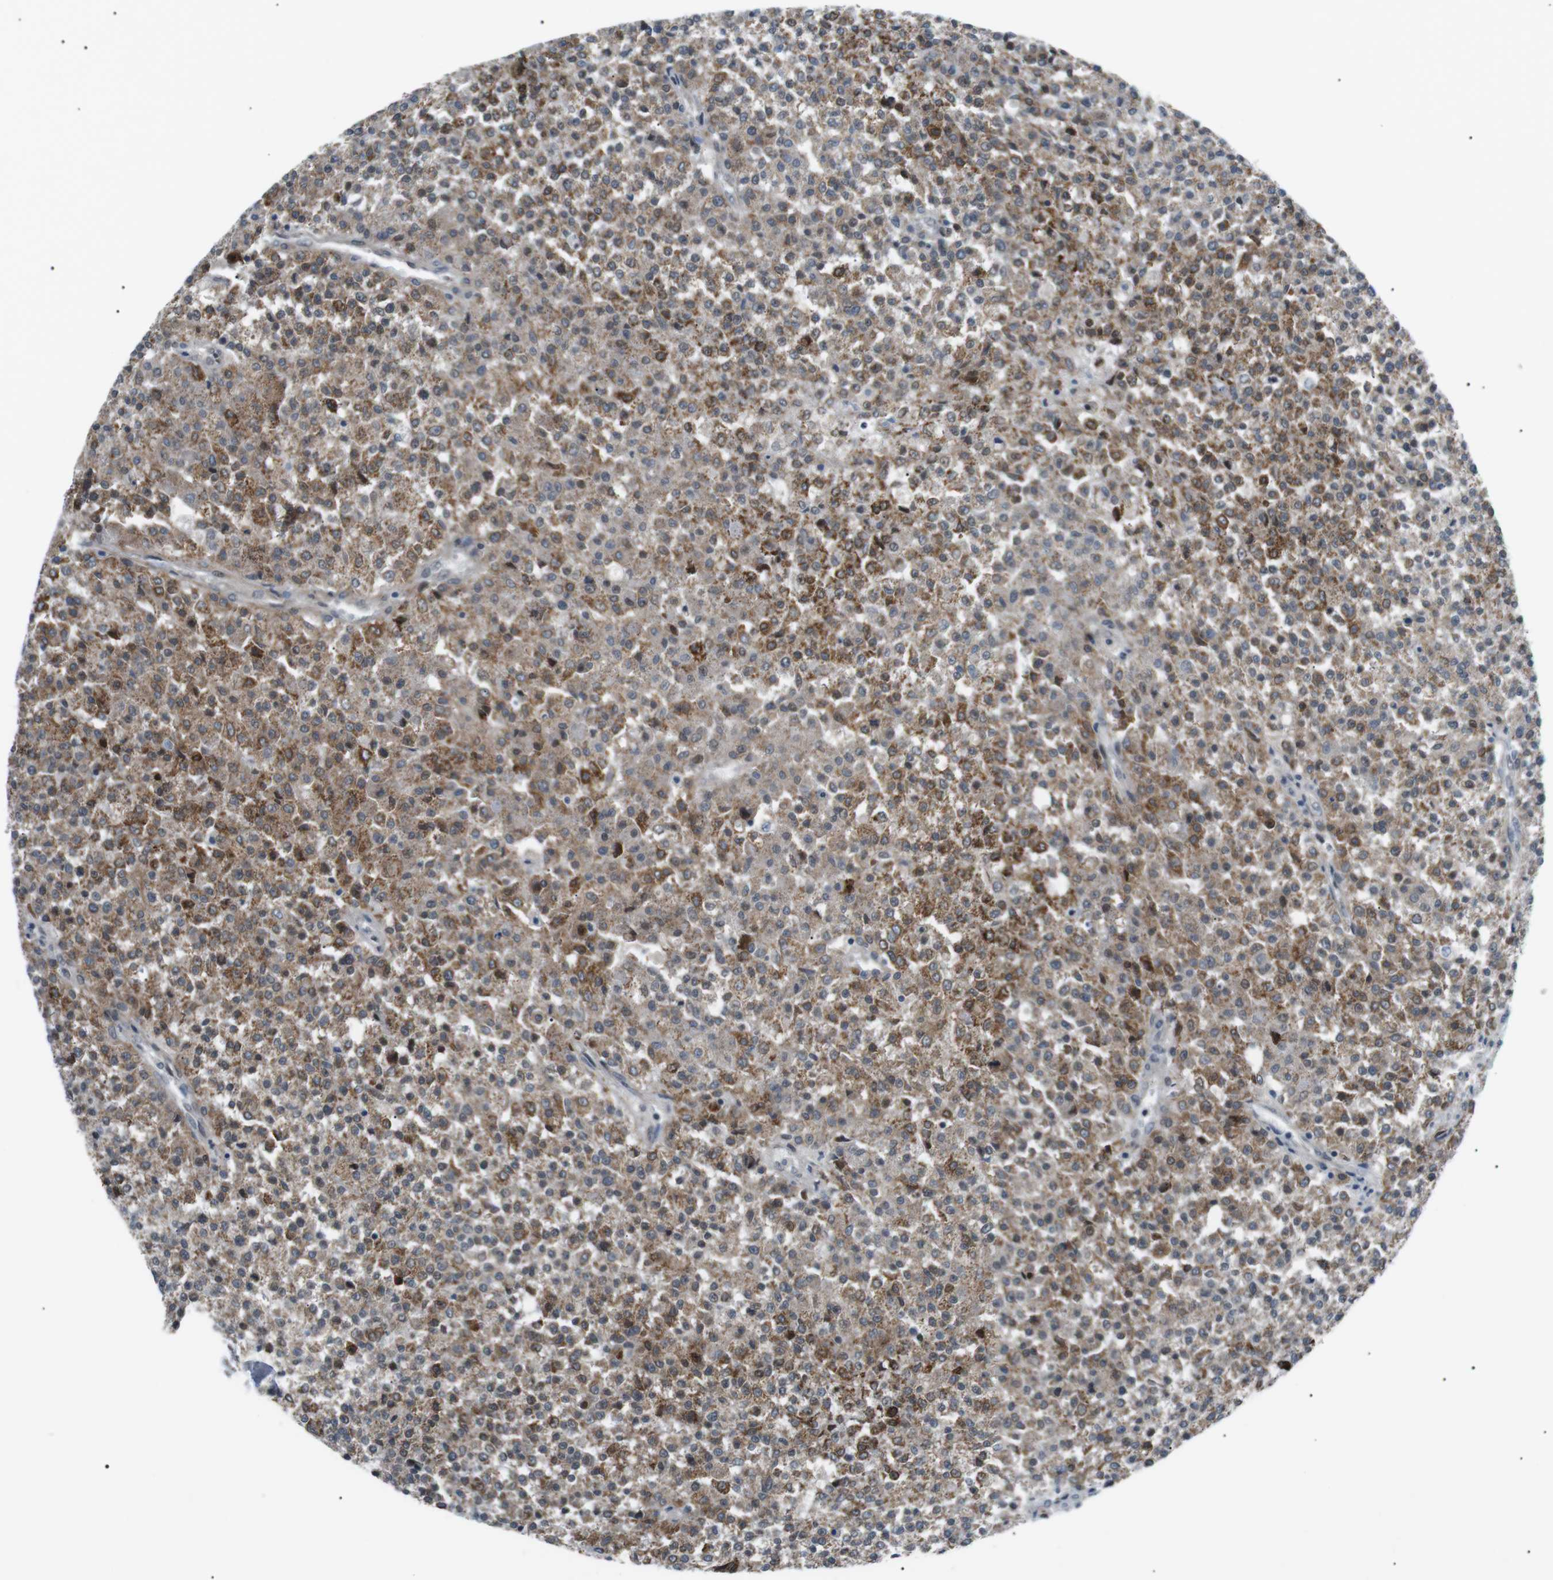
{"staining": {"intensity": "moderate", "quantity": ">75%", "location": "cytoplasmic/membranous"}, "tissue": "testis cancer", "cell_type": "Tumor cells", "image_type": "cancer", "snomed": [{"axis": "morphology", "description": "Seminoma, NOS"}, {"axis": "topography", "description": "Testis"}], "caption": "This image reveals testis cancer (seminoma) stained with IHC to label a protein in brown. The cytoplasmic/membranous of tumor cells show moderate positivity for the protein. Nuclei are counter-stained blue.", "gene": "ARID5B", "patient": {"sex": "male", "age": 59}}